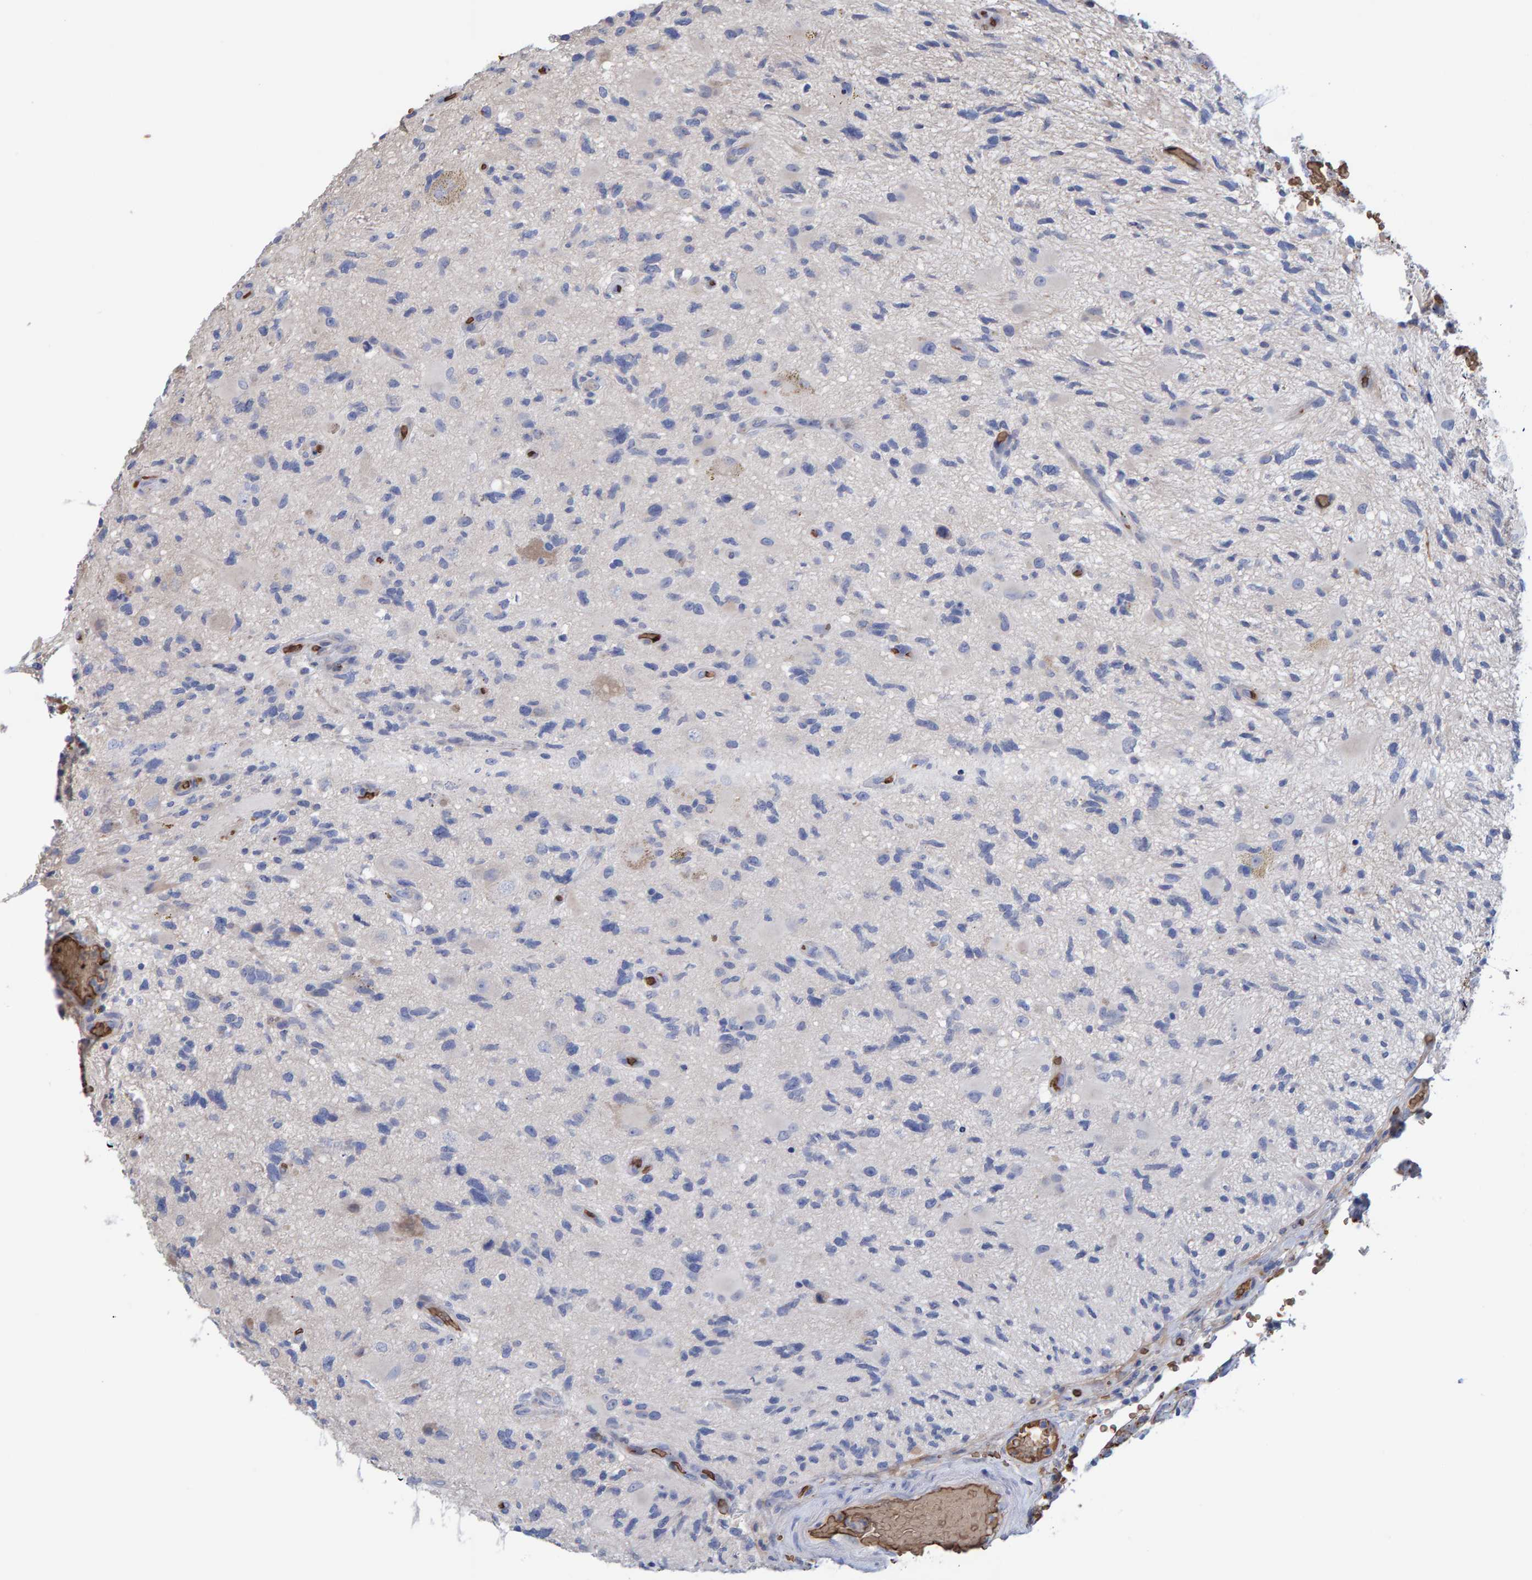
{"staining": {"intensity": "negative", "quantity": "none", "location": "none"}, "tissue": "glioma", "cell_type": "Tumor cells", "image_type": "cancer", "snomed": [{"axis": "morphology", "description": "Glioma, malignant, High grade"}, {"axis": "topography", "description": "Brain"}], "caption": "Malignant glioma (high-grade) was stained to show a protein in brown. There is no significant positivity in tumor cells.", "gene": "VPS9D1", "patient": {"sex": "male", "age": 33}}